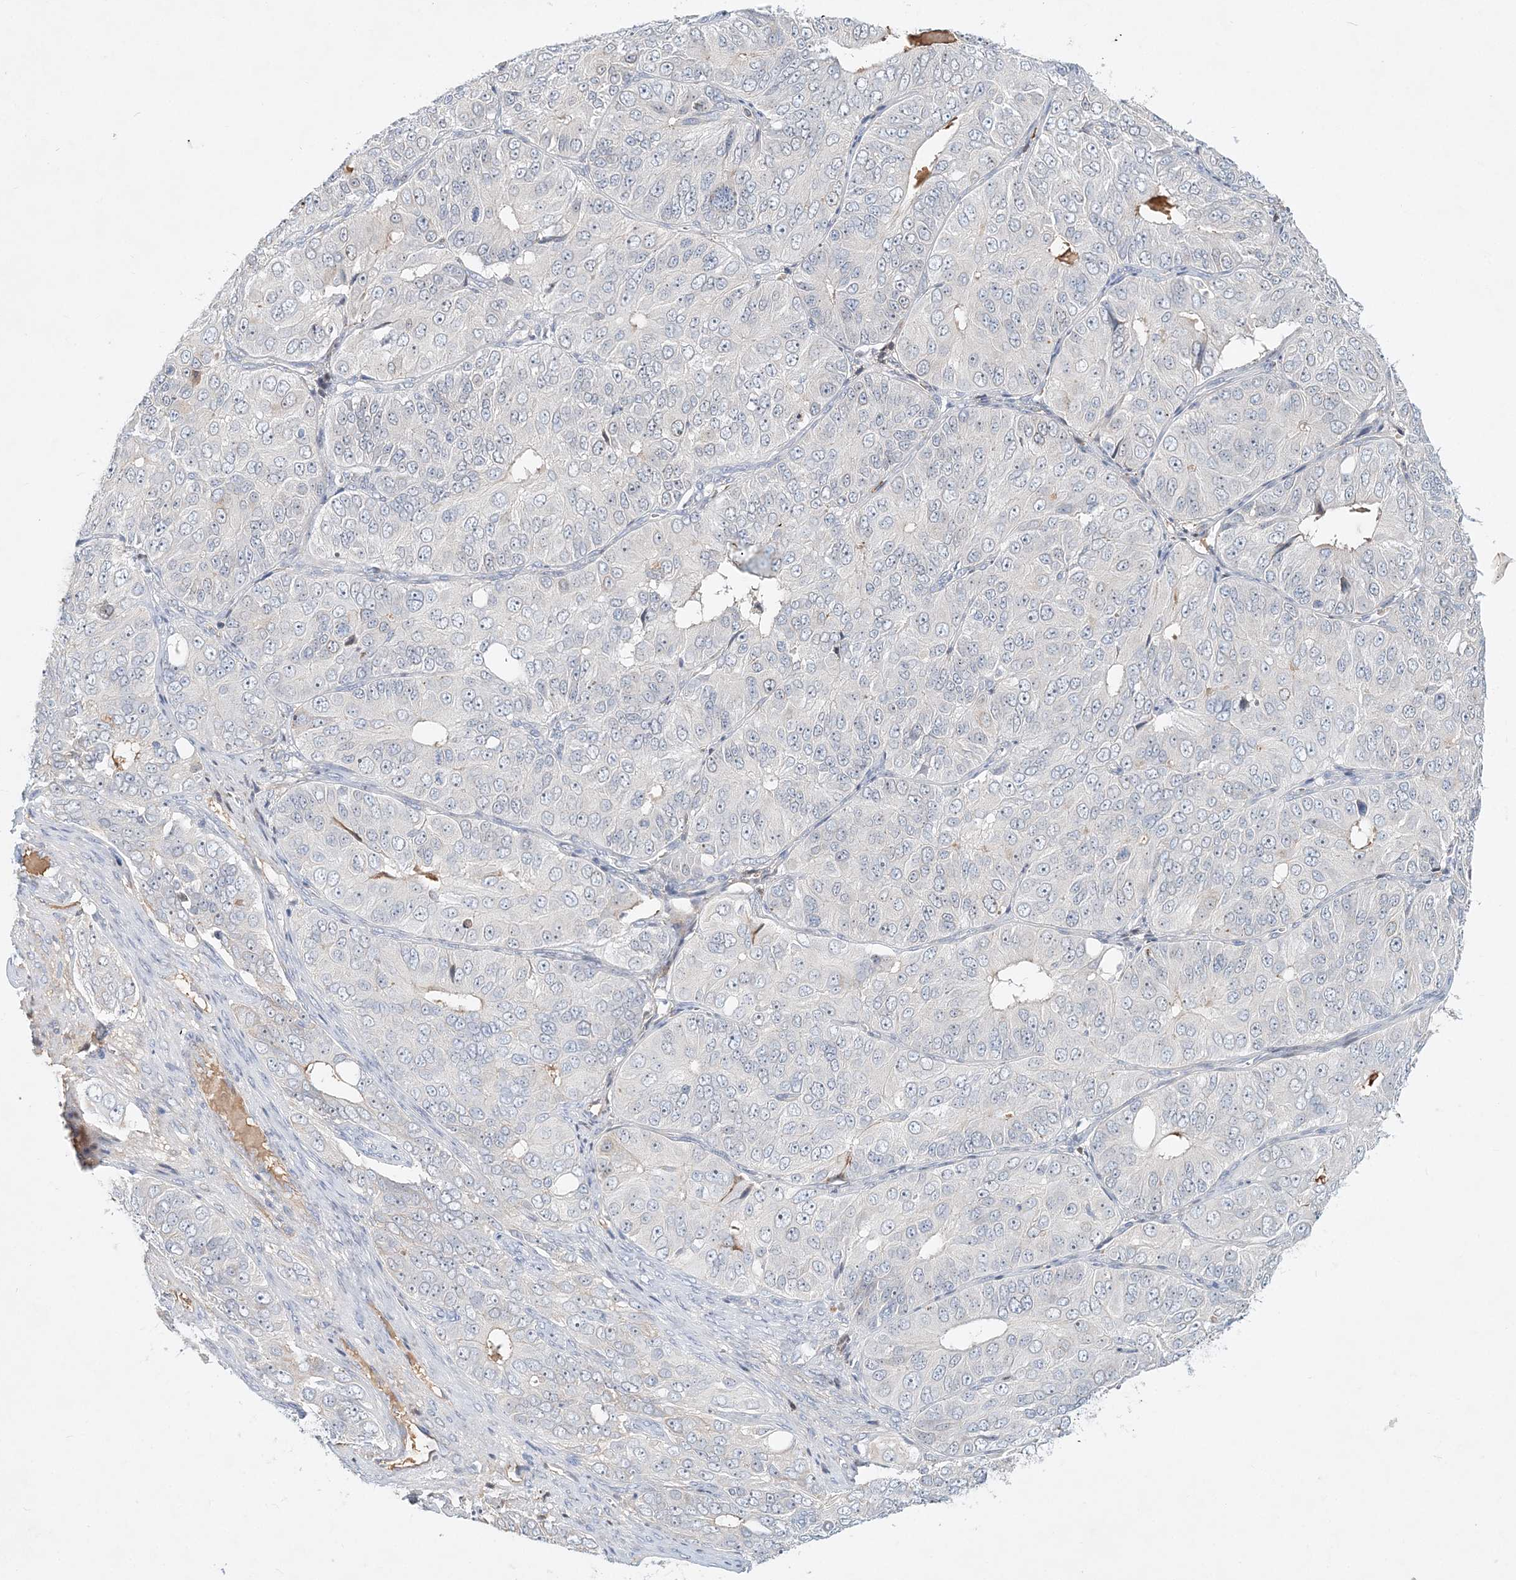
{"staining": {"intensity": "negative", "quantity": "none", "location": "none"}, "tissue": "ovarian cancer", "cell_type": "Tumor cells", "image_type": "cancer", "snomed": [{"axis": "morphology", "description": "Carcinoma, endometroid"}, {"axis": "topography", "description": "Ovary"}], "caption": "A high-resolution micrograph shows IHC staining of ovarian cancer (endometroid carcinoma), which shows no significant expression in tumor cells.", "gene": "DNAH5", "patient": {"sex": "female", "age": 51}}